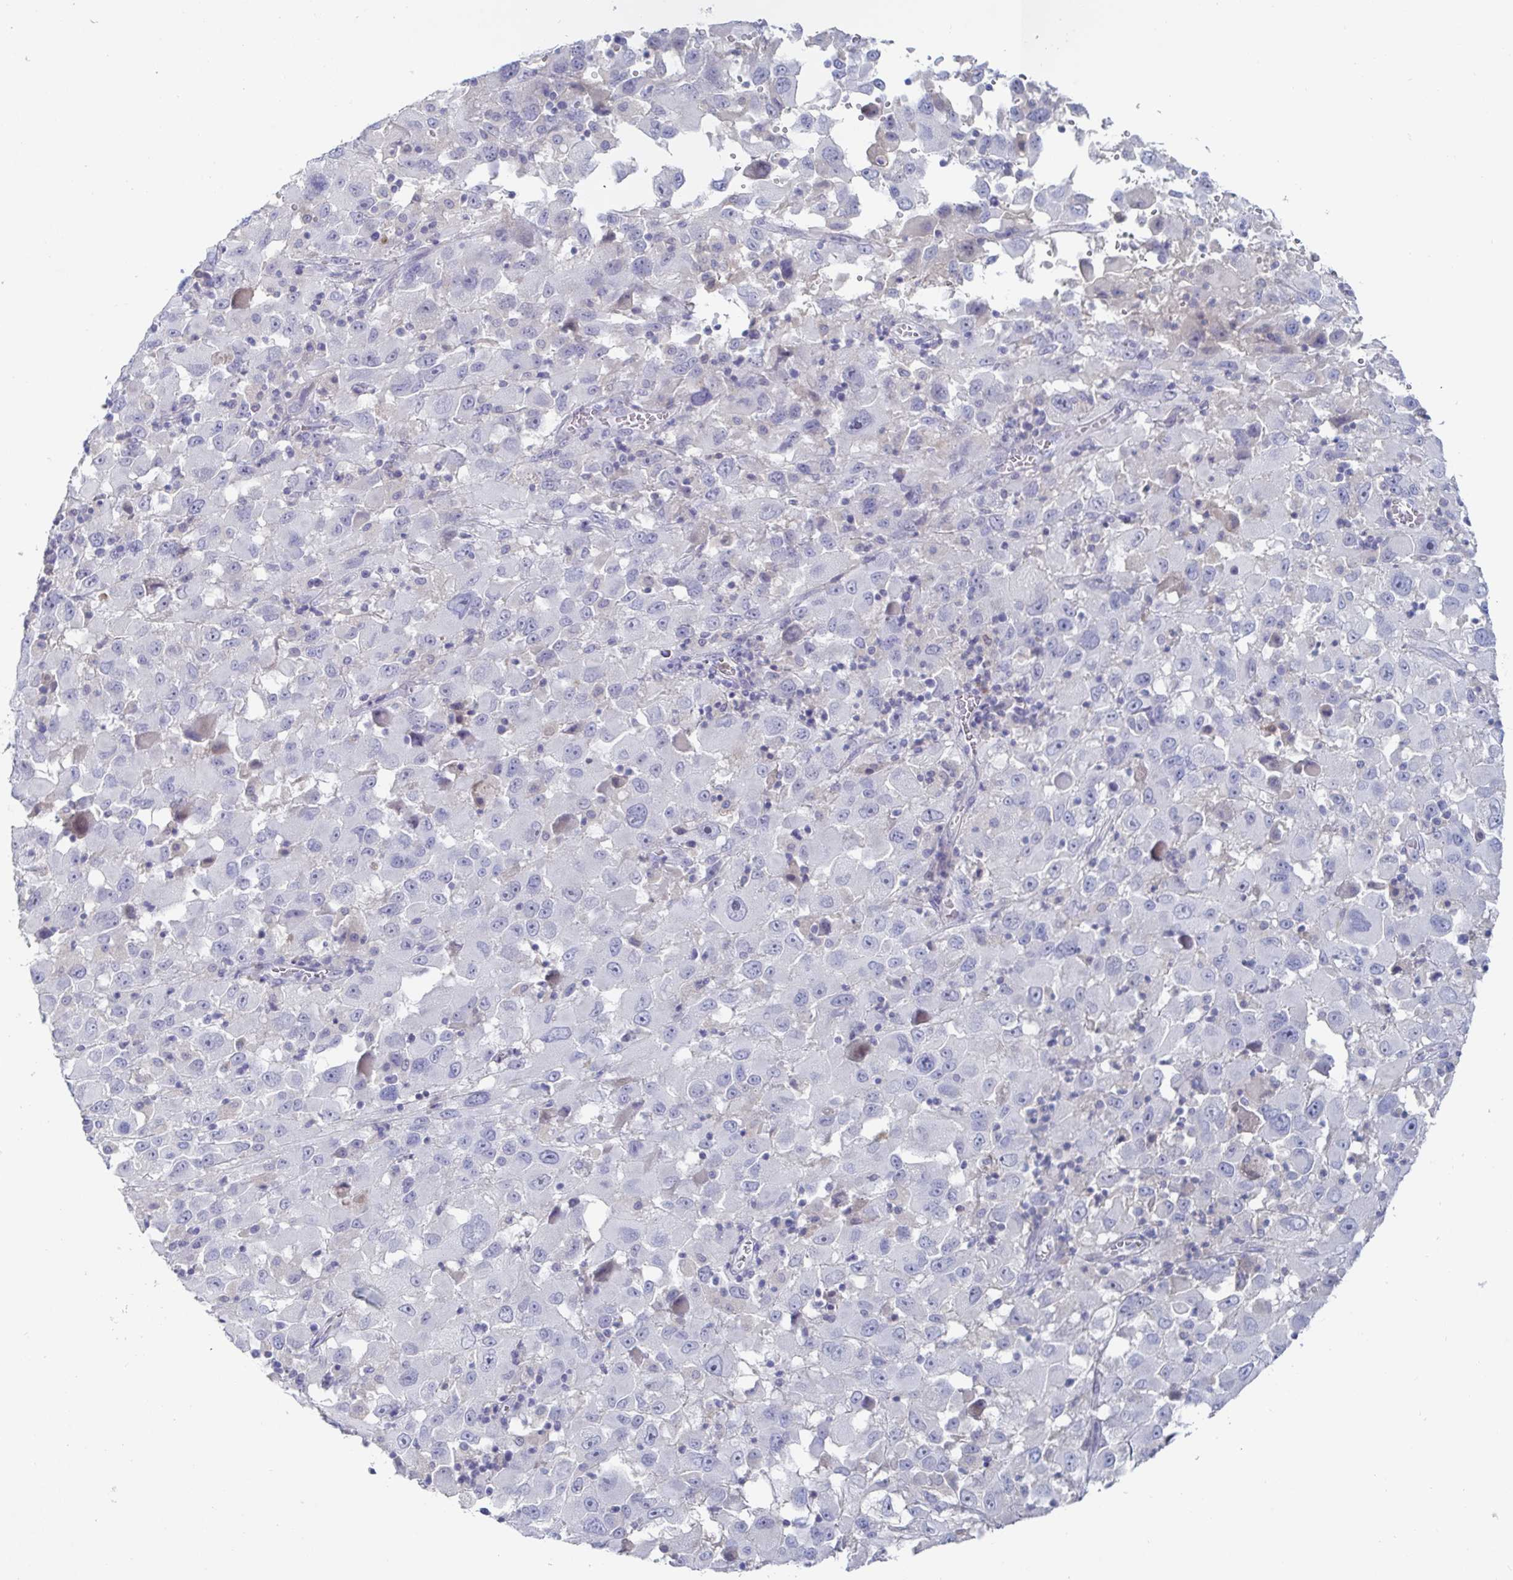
{"staining": {"intensity": "negative", "quantity": "none", "location": "none"}, "tissue": "melanoma", "cell_type": "Tumor cells", "image_type": "cancer", "snomed": [{"axis": "morphology", "description": "Malignant melanoma, Metastatic site"}, {"axis": "topography", "description": "Soft tissue"}], "caption": "Tumor cells are negative for brown protein staining in malignant melanoma (metastatic site).", "gene": "ZNF430", "patient": {"sex": "male", "age": 50}}